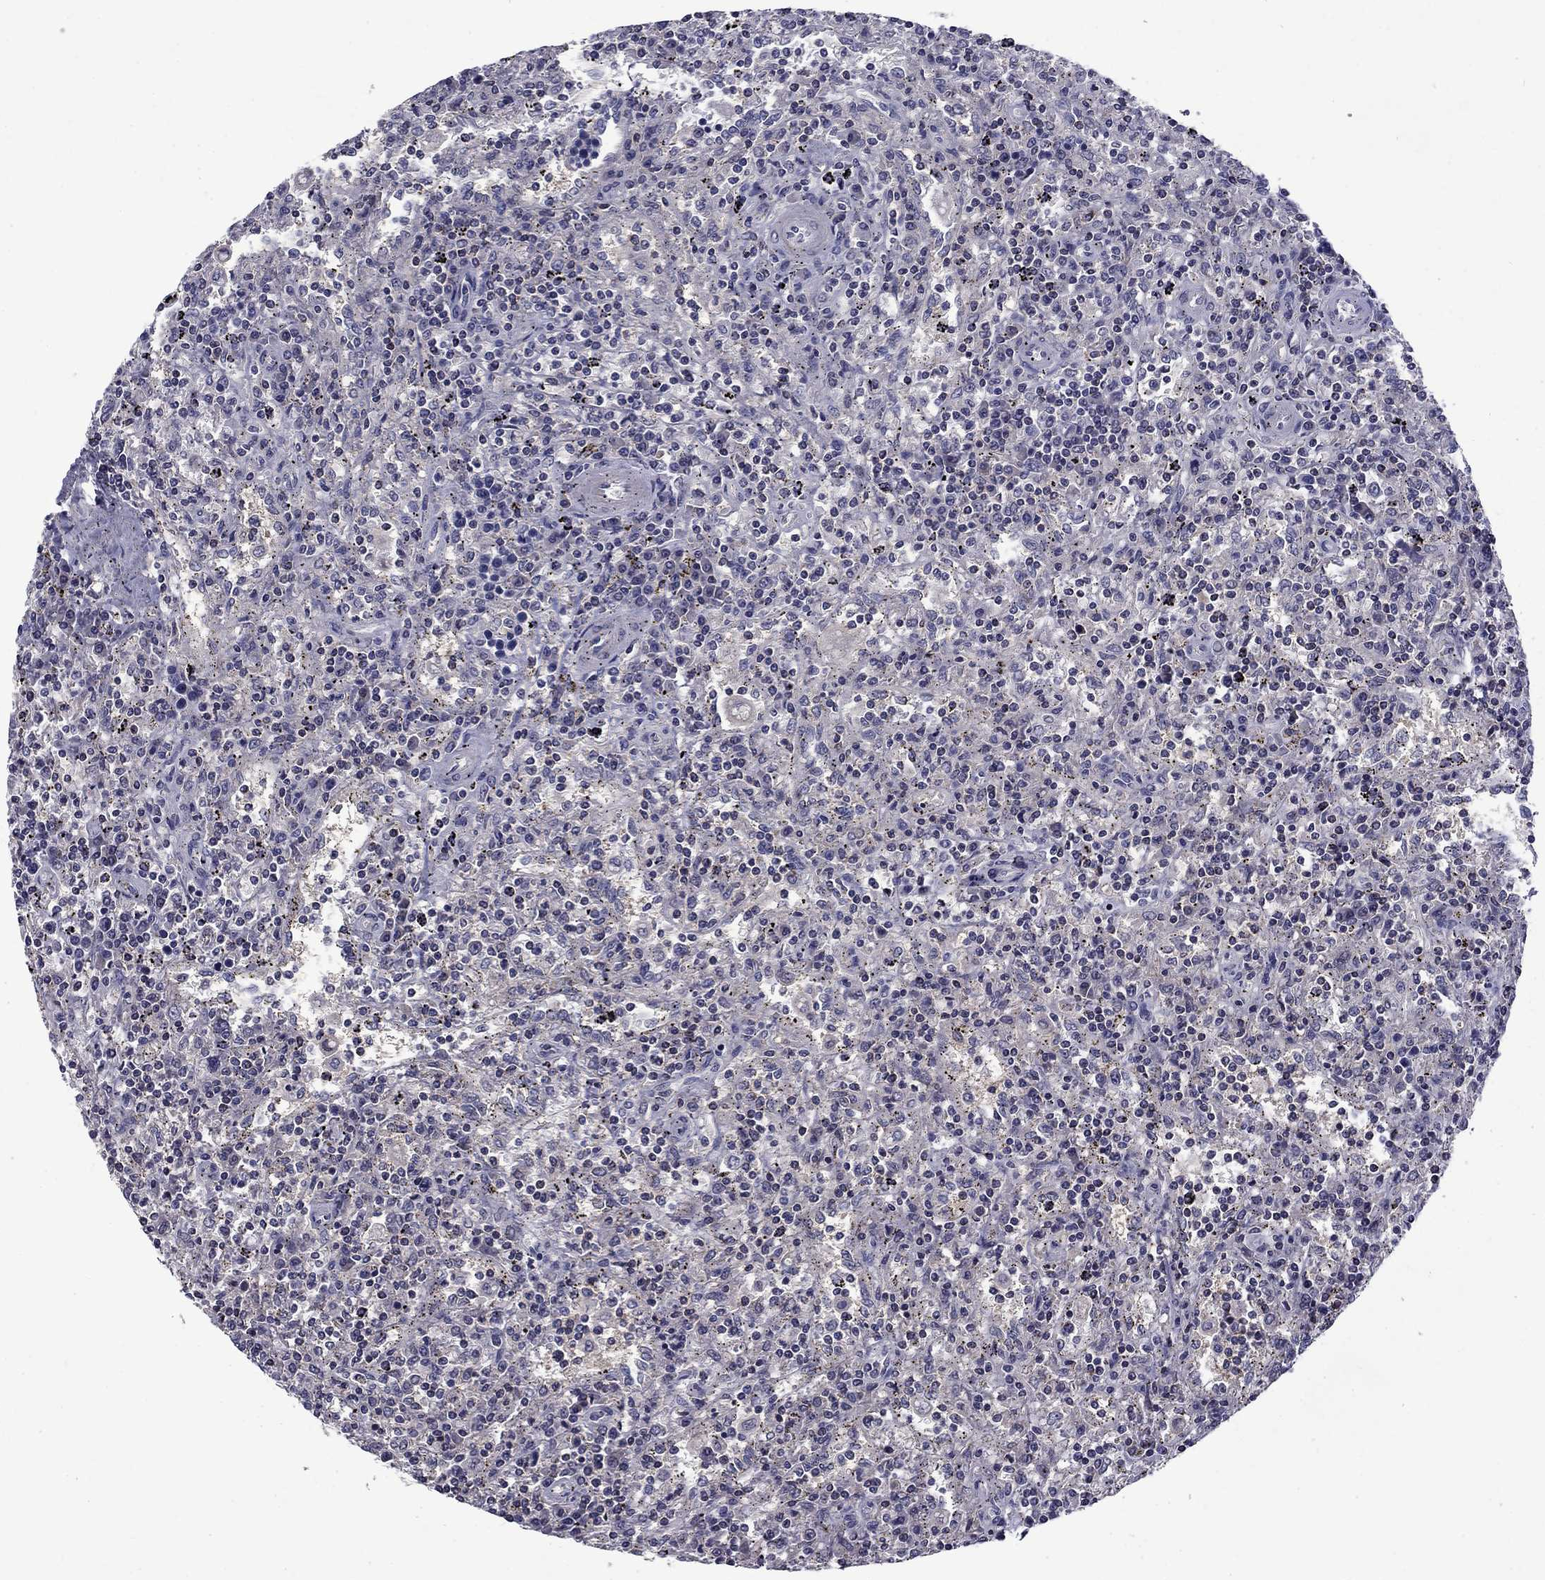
{"staining": {"intensity": "negative", "quantity": "none", "location": "none"}, "tissue": "lymphoma", "cell_type": "Tumor cells", "image_type": "cancer", "snomed": [{"axis": "morphology", "description": "Malignant lymphoma, non-Hodgkin's type, Low grade"}, {"axis": "topography", "description": "Spleen"}], "caption": "Immunohistochemical staining of human malignant lymphoma, non-Hodgkin's type (low-grade) shows no significant staining in tumor cells.", "gene": "SNTA1", "patient": {"sex": "male", "age": 62}}